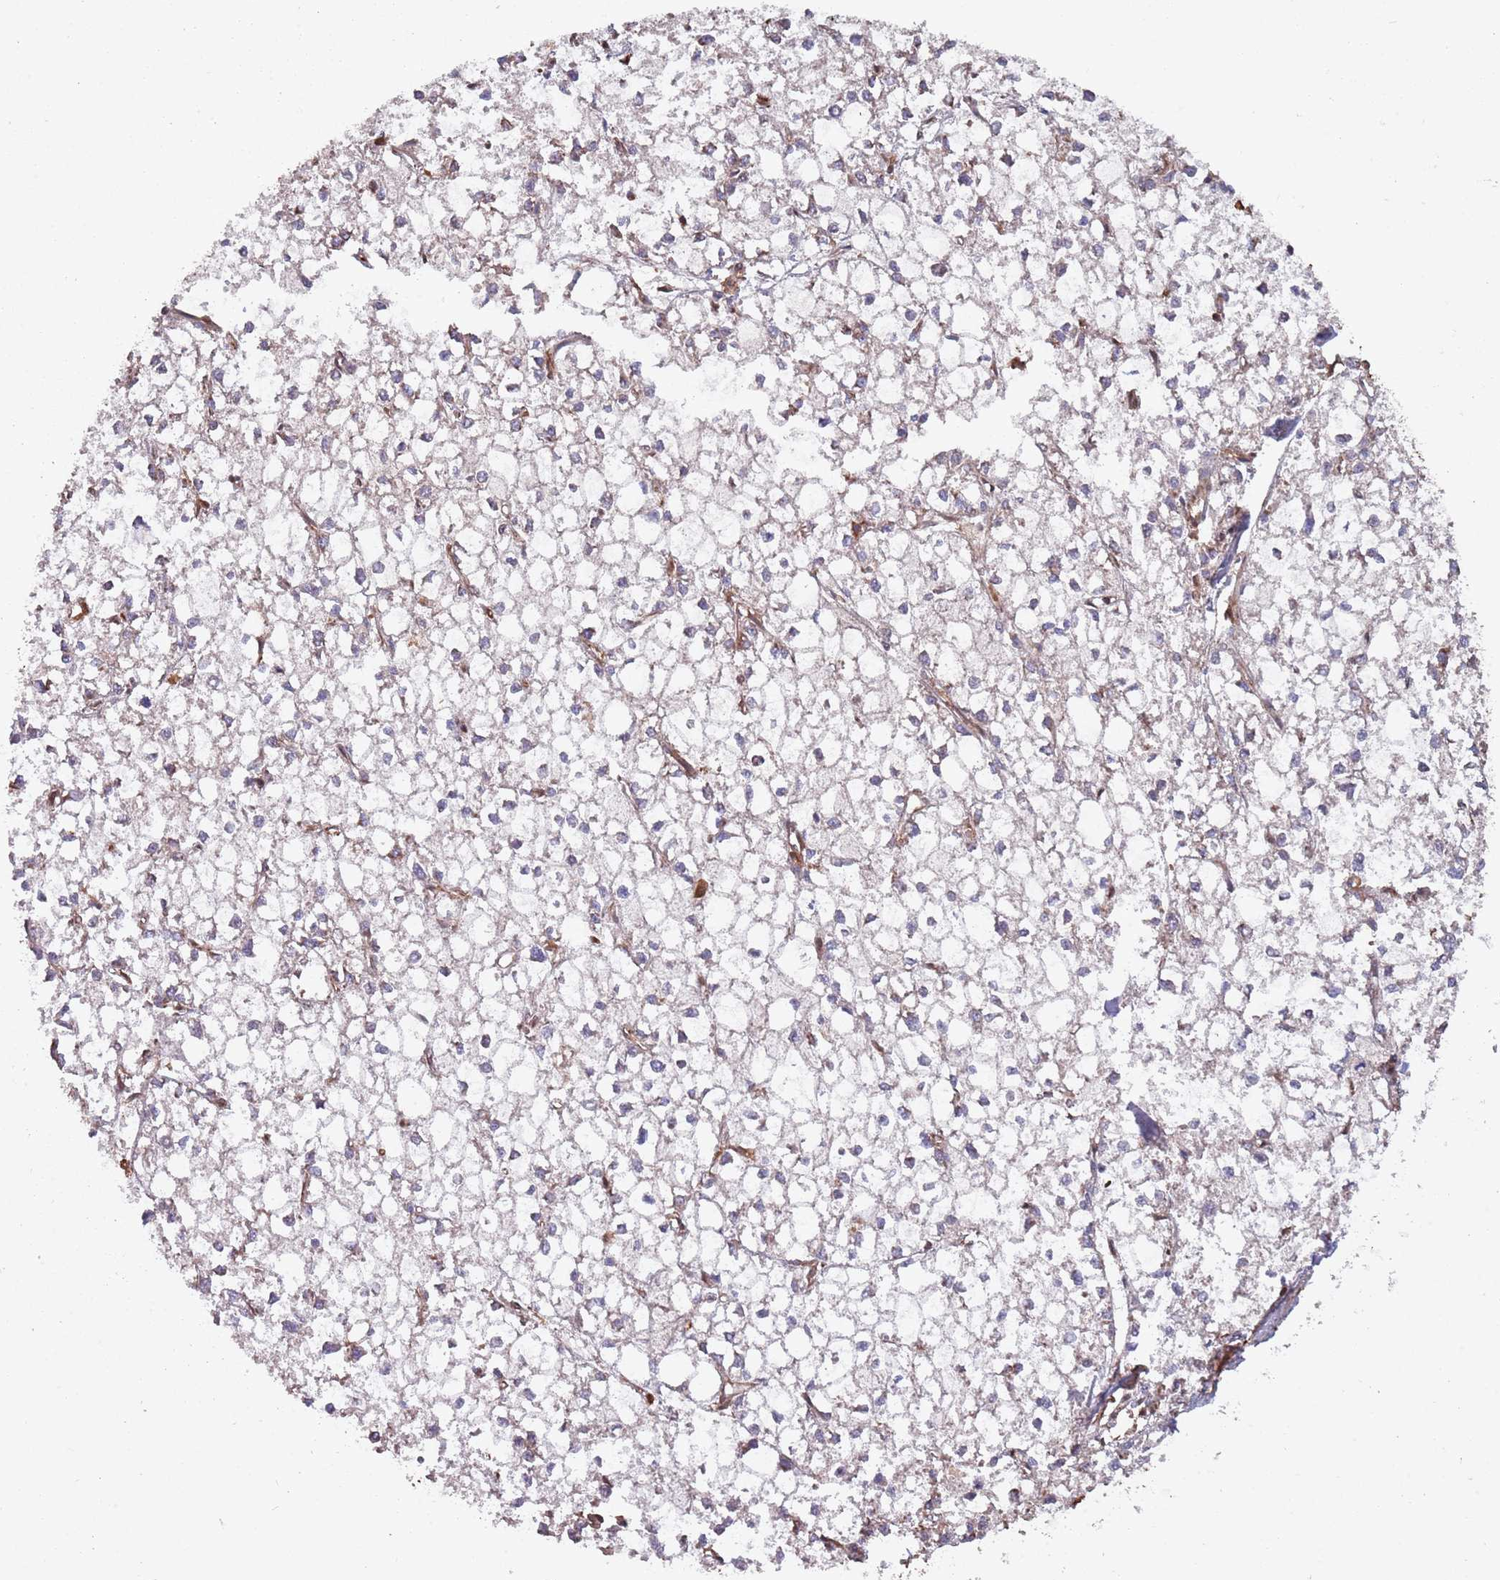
{"staining": {"intensity": "negative", "quantity": "none", "location": "none"}, "tissue": "liver cancer", "cell_type": "Tumor cells", "image_type": "cancer", "snomed": [{"axis": "morphology", "description": "Carcinoma, Hepatocellular, NOS"}, {"axis": "topography", "description": "Liver"}], "caption": "Photomicrograph shows no protein positivity in tumor cells of liver cancer tissue.", "gene": "COG4", "patient": {"sex": "female", "age": 43}}